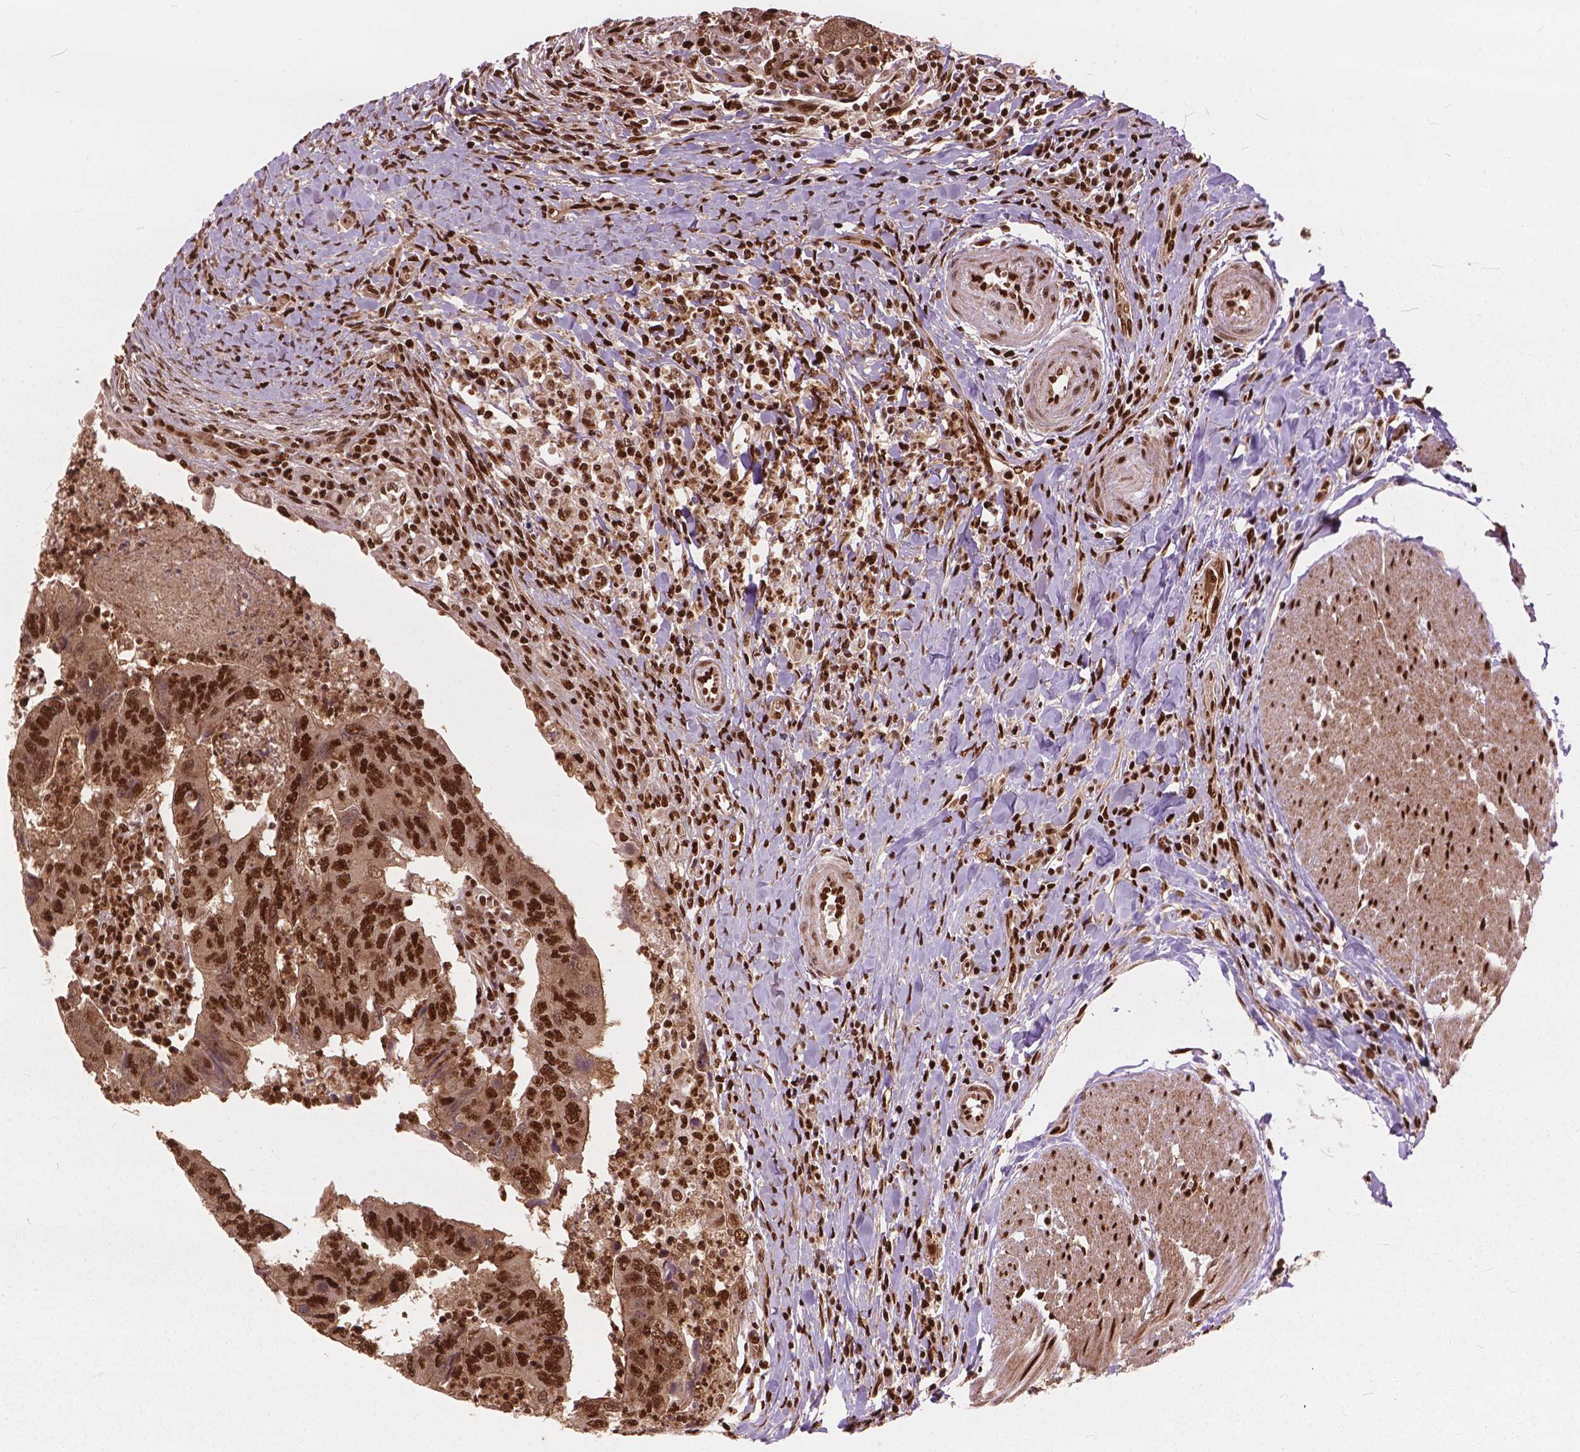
{"staining": {"intensity": "moderate", "quantity": ">75%", "location": "nuclear"}, "tissue": "colorectal cancer", "cell_type": "Tumor cells", "image_type": "cancer", "snomed": [{"axis": "morphology", "description": "Adenocarcinoma, NOS"}, {"axis": "topography", "description": "Colon"}], "caption": "Colorectal adenocarcinoma stained with IHC displays moderate nuclear positivity in about >75% of tumor cells. (DAB IHC, brown staining for protein, blue staining for nuclei).", "gene": "ANP32B", "patient": {"sex": "female", "age": 67}}